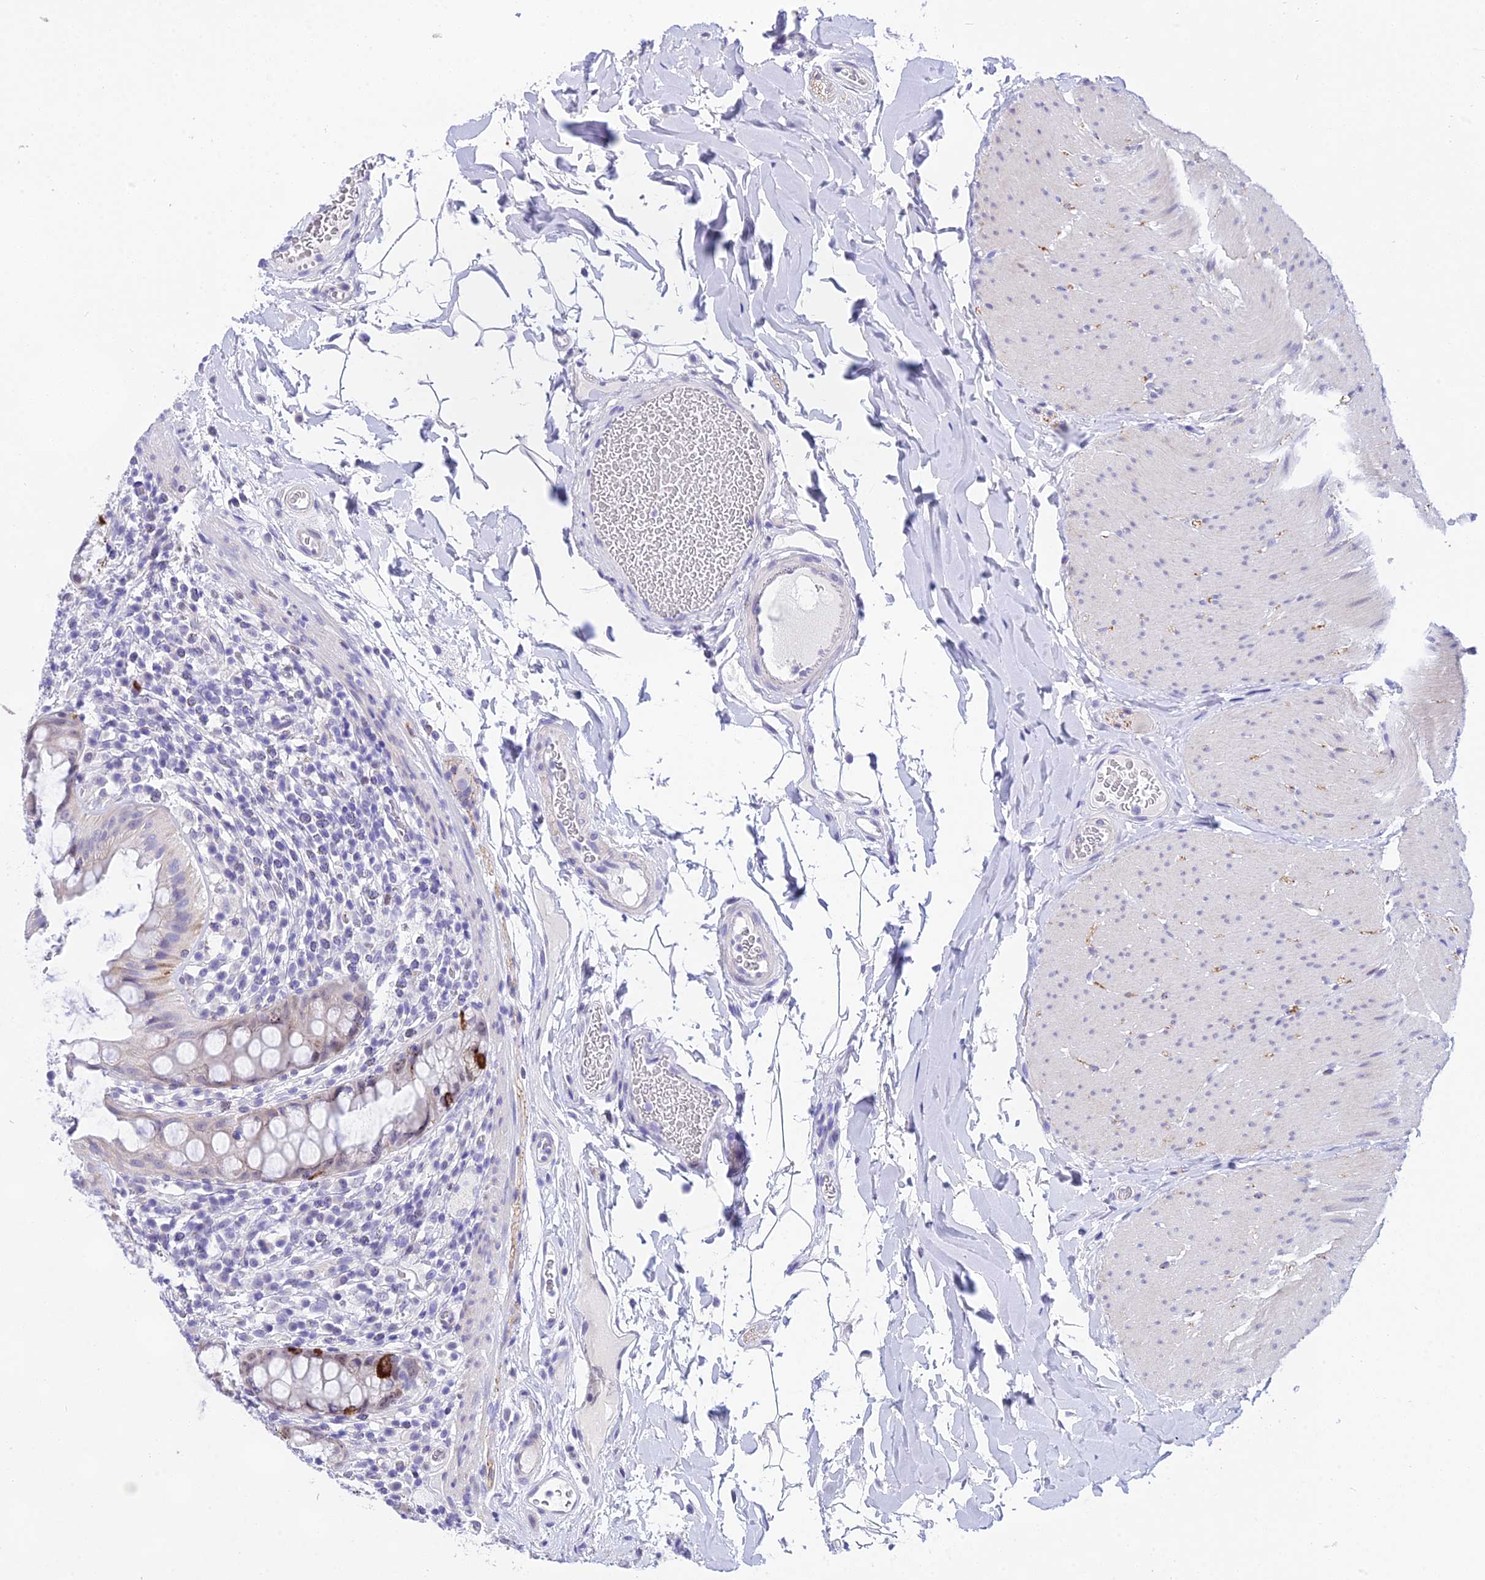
{"staining": {"intensity": "strong", "quantity": "<25%", "location": "cytoplasmic/membranous"}, "tissue": "rectum", "cell_type": "Glandular cells", "image_type": "normal", "snomed": [{"axis": "morphology", "description": "Normal tissue, NOS"}, {"axis": "topography", "description": "Rectum"}], "caption": "Immunohistochemical staining of unremarkable human rectum reveals strong cytoplasmic/membranous protein expression in approximately <25% of glandular cells.", "gene": "DEFB107A", "patient": {"sex": "female", "age": 57}}